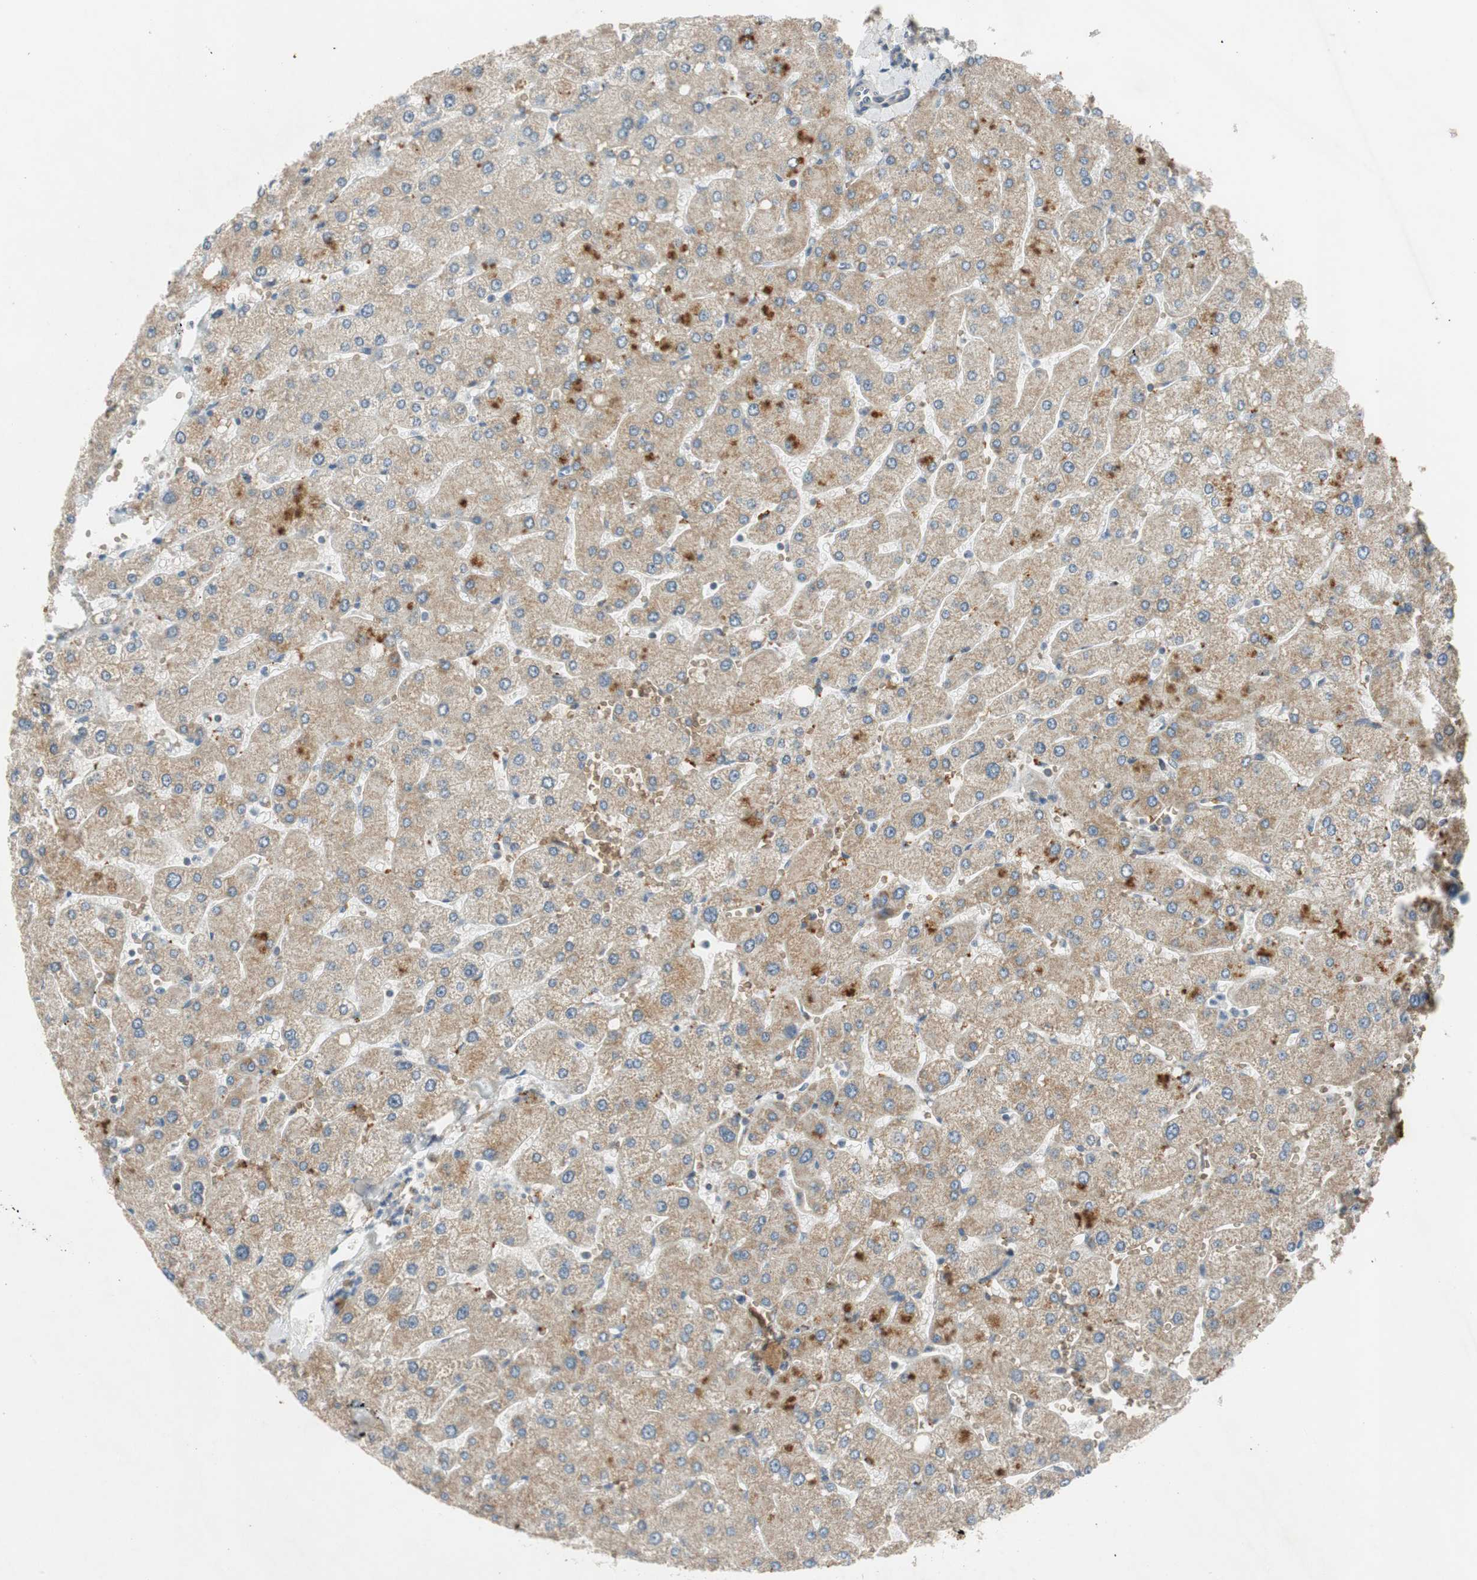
{"staining": {"intensity": "negative", "quantity": "none", "location": "none"}, "tissue": "liver", "cell_type": "Cholangiocytes", "image_type": "normal", "snomed": [{"axis": "morphology", "description": "Normal tissue, NOS"}, {"axis": "topography", "description": "Liver"}], "caption": "An immunohistochemistry (IHC) image of normal liver is shown. There is no staining in cholangiocytes of liver.", "gene": "GYPC", "patient": {"sex": "male", "age": 55}}